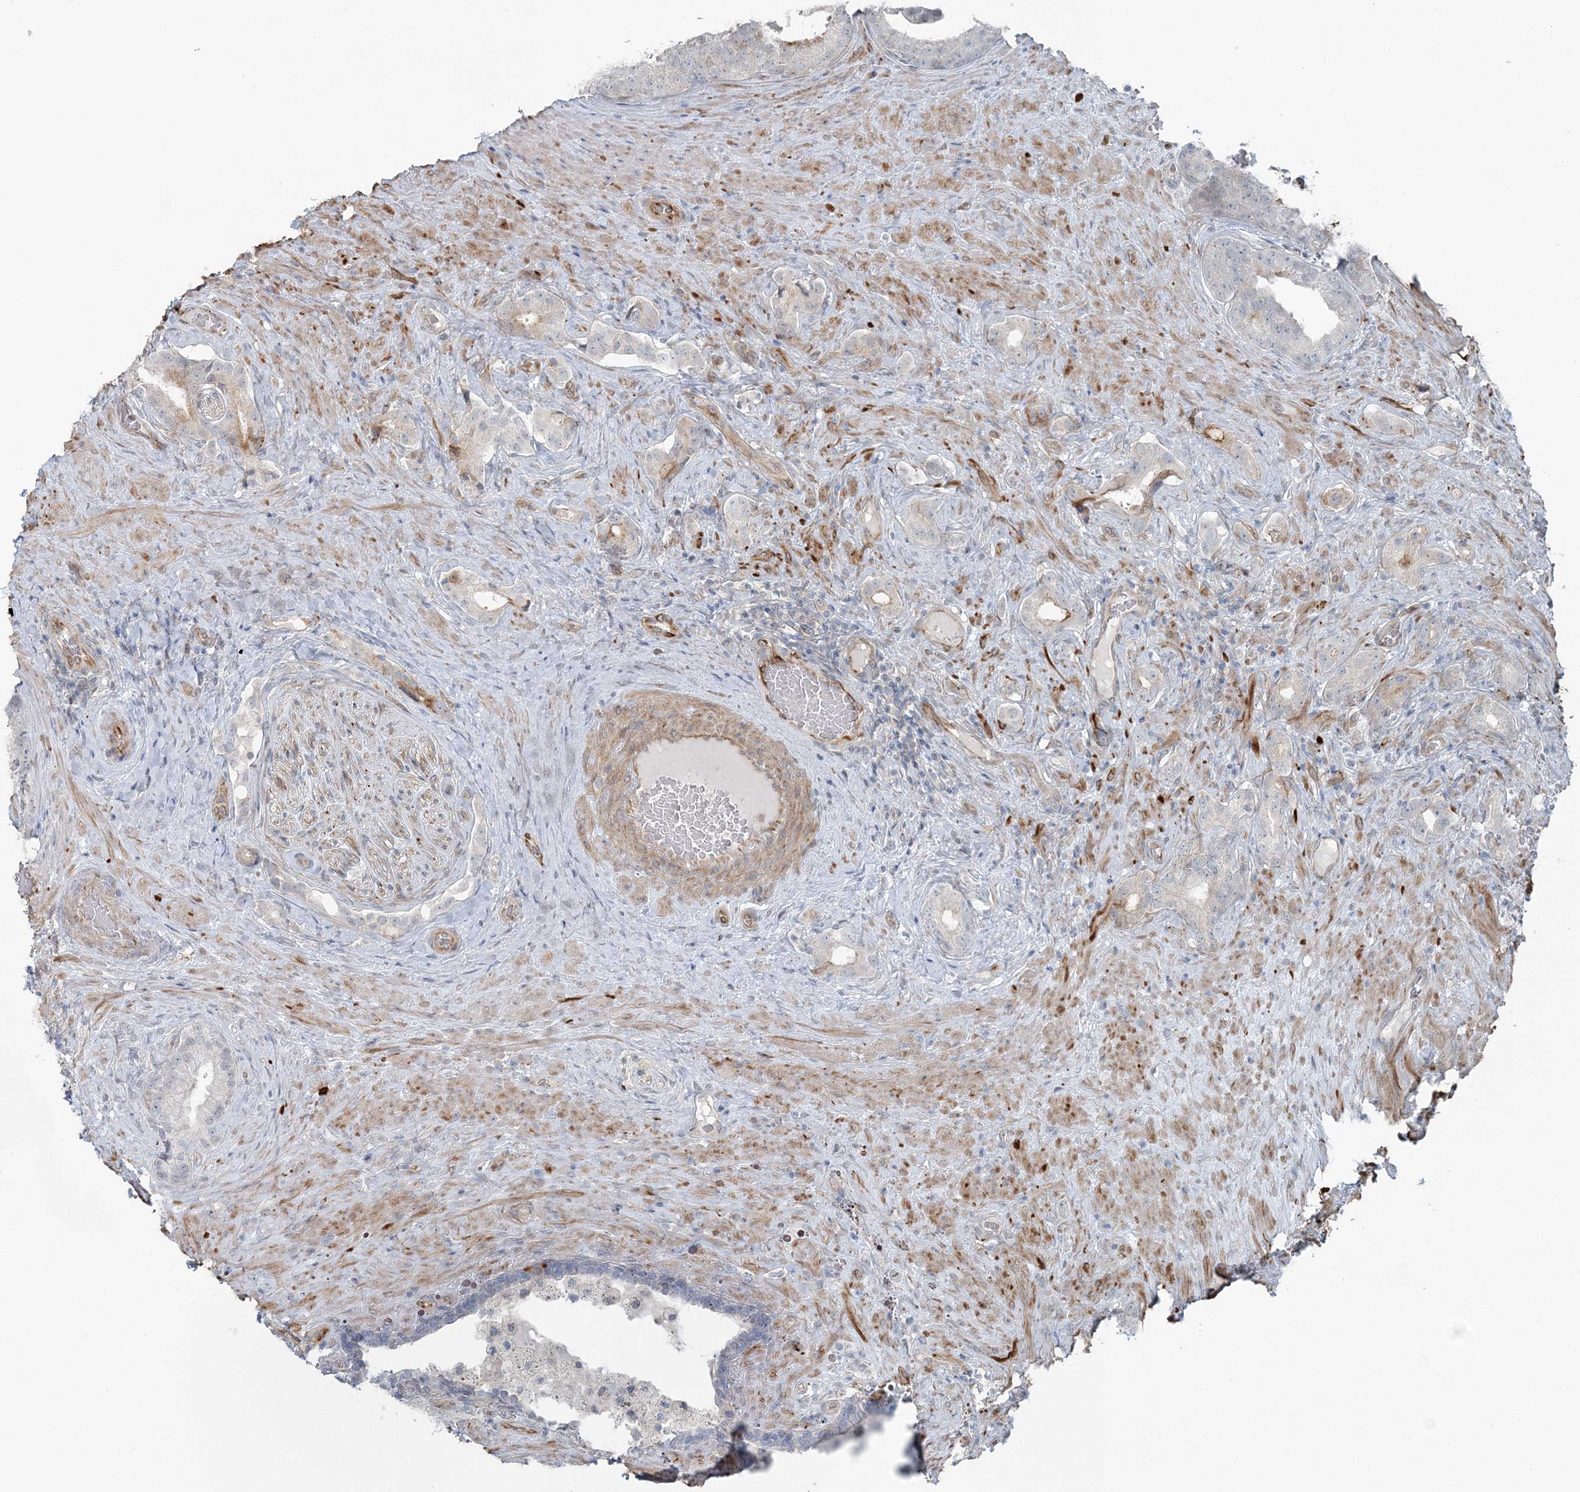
{"staining": {"intensity": "negative", "quantity": "none", "location": "none"}, "tissue": "prostate cancer", "cell_type": "Tumor cells", "image_type": "cancer", "snomed": [{"axis": "morphology", "description": "Adenocarcinoma, Low grade"}, {"axis": "topography", "description": "Prostate"}], "caption": "The immunohistochemistry histopathology image has no significant expression in tumor cells of prostate cancer (low-grade adenocarcinoma) tissue. Brightfield microscopy of immunohistochemistry stained with DAB (brown) and hematoxylin (blue), captured at high magnification.", "gene": "FBXL17", "patient": {"sex": "male", "age": 71}}